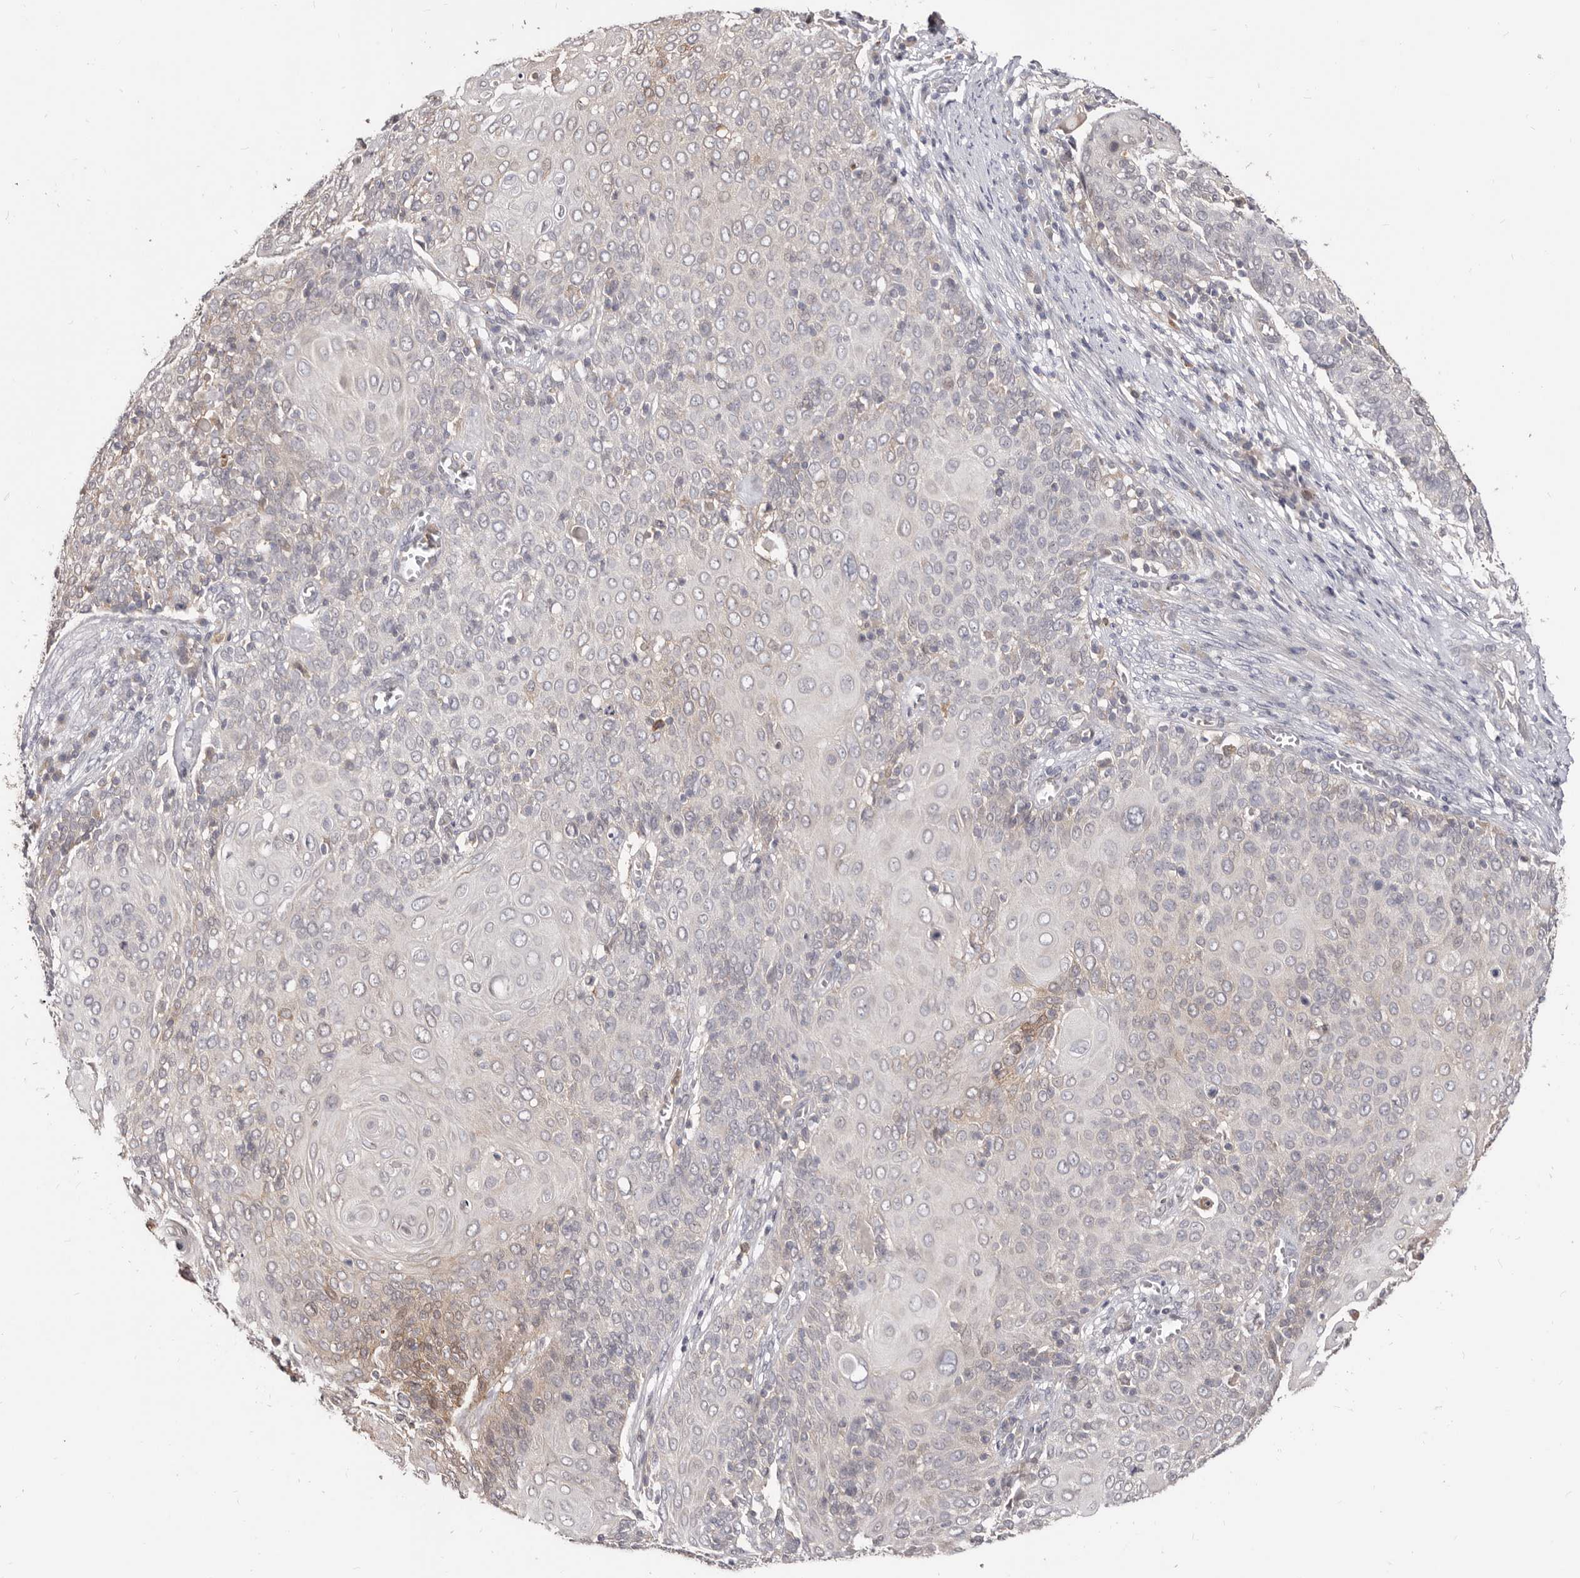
{"staining": {"intensity": "weak", "quantity": "<25%", "location": "cytoplasmic/membranous"}, "tissue": "cervical cancer", "cell_type": "Tumor cells", "image_type": "cancer", "snomed": [{"axis": "morphology", "description": "Squamous cell carcinoma, NOS"}, {"axis": "topography", "description": "Cervix"}], "caption": "Tumor cells show no significant protein expression in cervical cancer (squamous cell carcinoma). The staining is performed using DAB (3,3'-diaminobenzidine) brown chromogen with nuclei counter-stained in using hematoxylin.", "gene": "TC2N", "patient": {"sex": "female", "age": 39}}